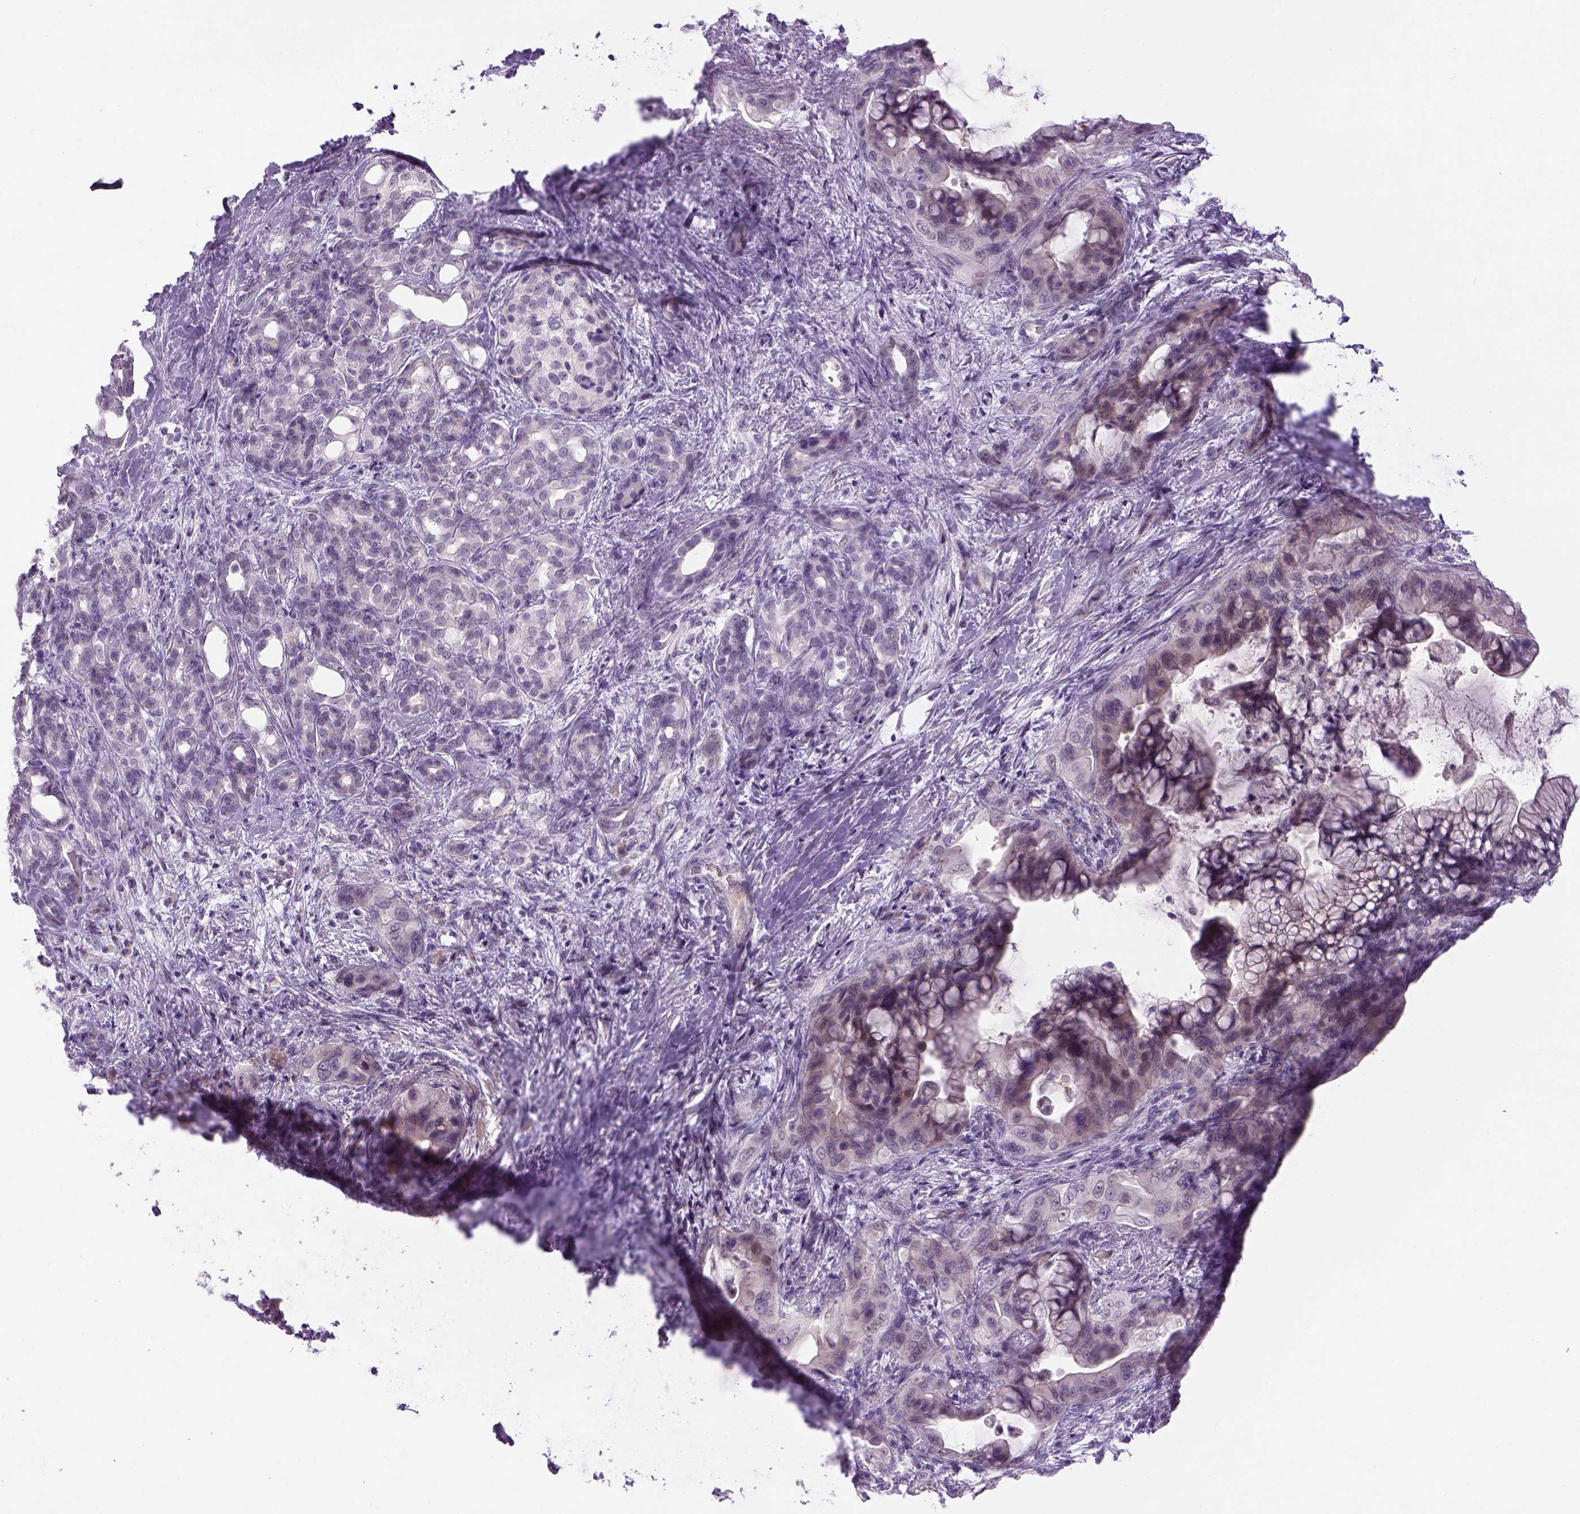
{"staining": {"intensity": "weak", "quantity": "<25%", "location": "cytoplasmic/membranous"}, "tissue": "pancreatic cancer", "cell_type": "Tumor cells", "image_type": "cancer", "snomed": [{"axis": "morphology", "description": "Adenocarcinoma, NOS"}, {"axis": "topography", "description": "Pancreas"}], "caption": "A photomicrograph of pancreatic cancer stained for a protein displays no brown staining in tumor cells. (Immunohistochemistry, brightfield microscopy, high magnification).", "gene": "DBH", "patient": {"sex": "male", "age": 71}}